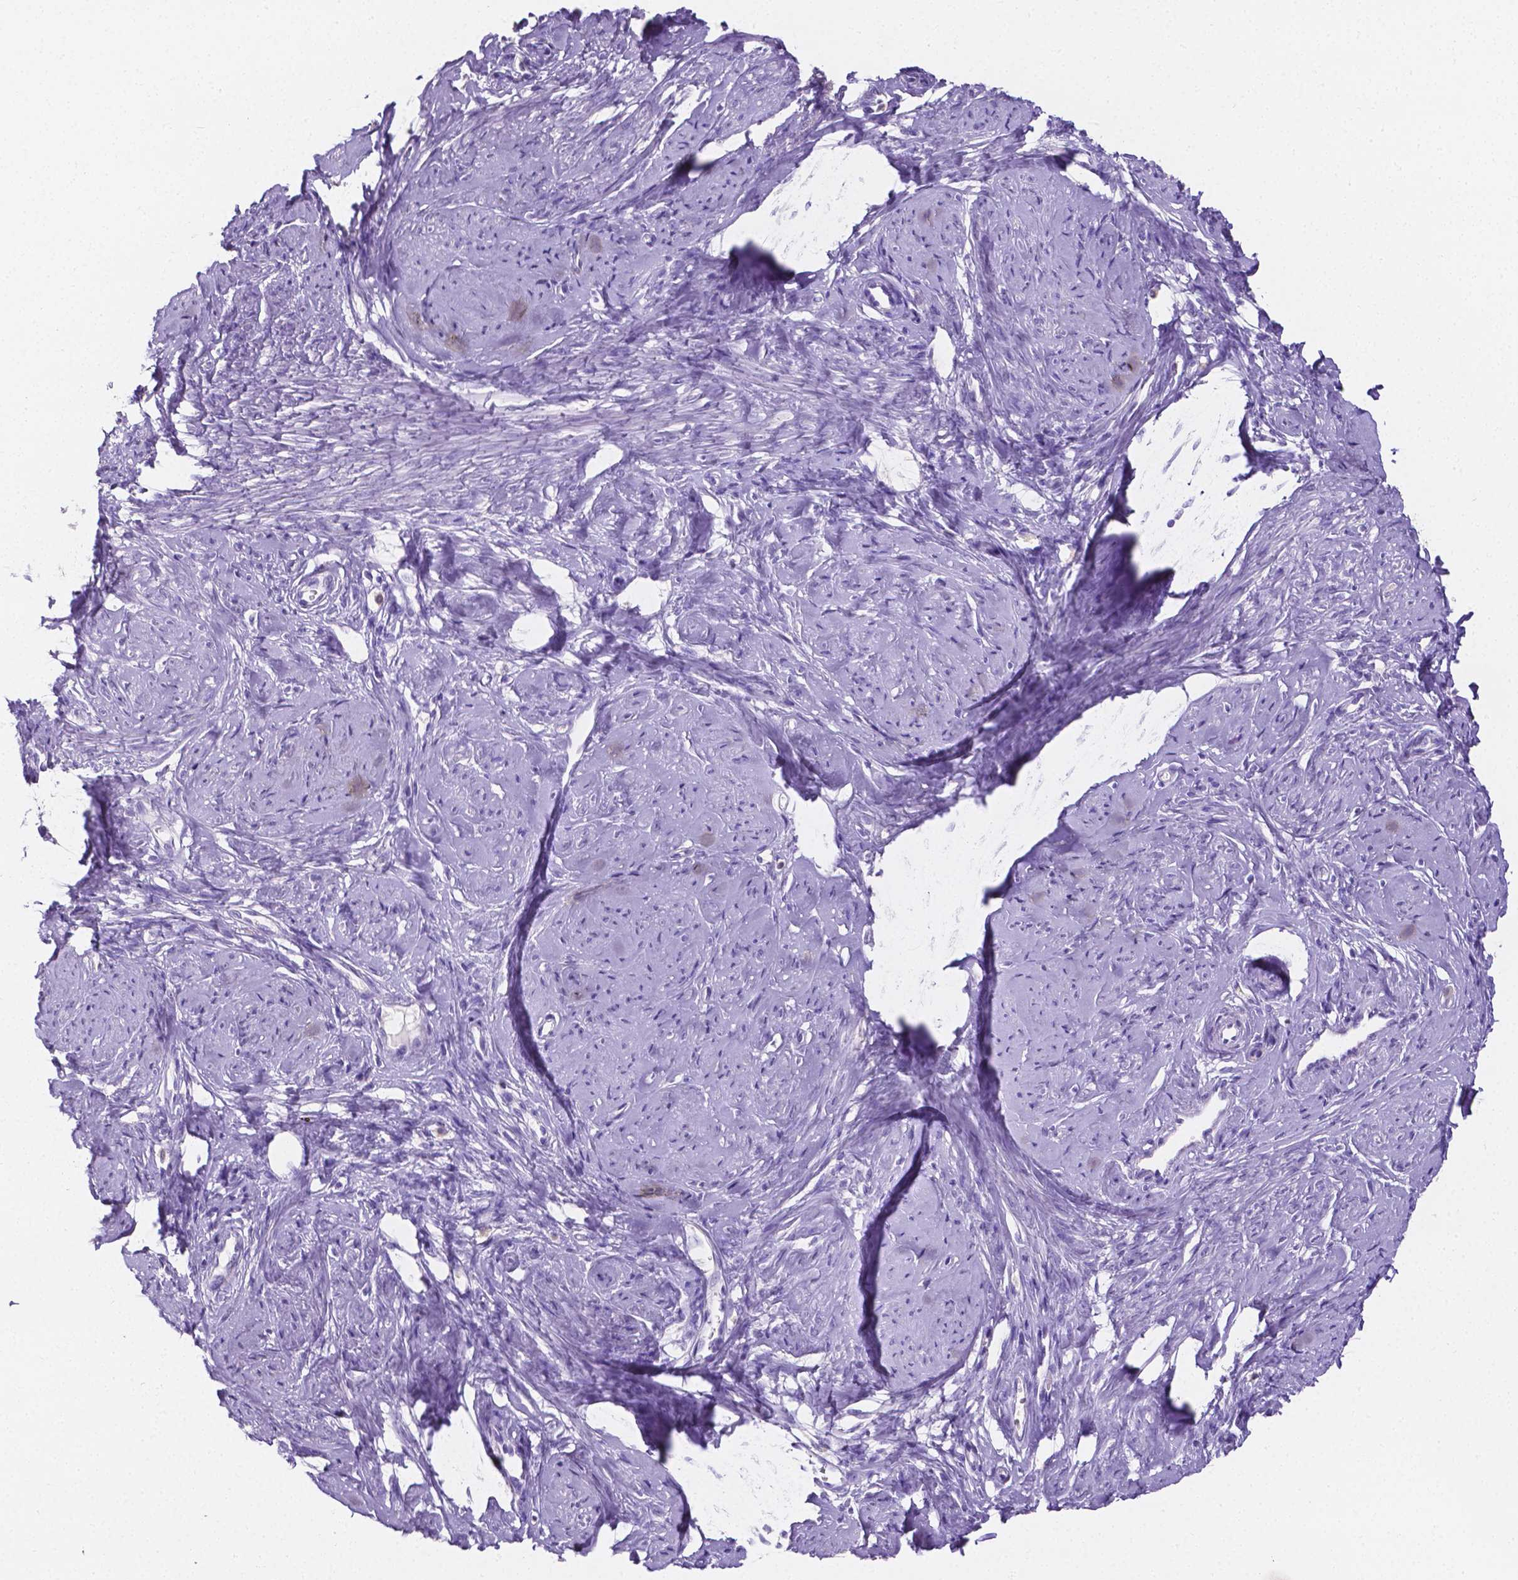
{"staining": {"intensity": "negative", "quantity": "none", "location": "none"}, "tissue": "smooth muscle", "cell_type": "Smooth muscle cells", "image_type": "normal", "snomed": [{"axis": "morphology", "description": "Normal tissue, NOS"}, {"axis": "topography", "description": "Smooth muscle"}], "caption": "IHC image of unremarkable smooth muscle stained for a protein (brown), which displays no expression in smooth muscle cells.", "gene": "SLC22A2", "patient": {"sex": "female", "age": 48}}